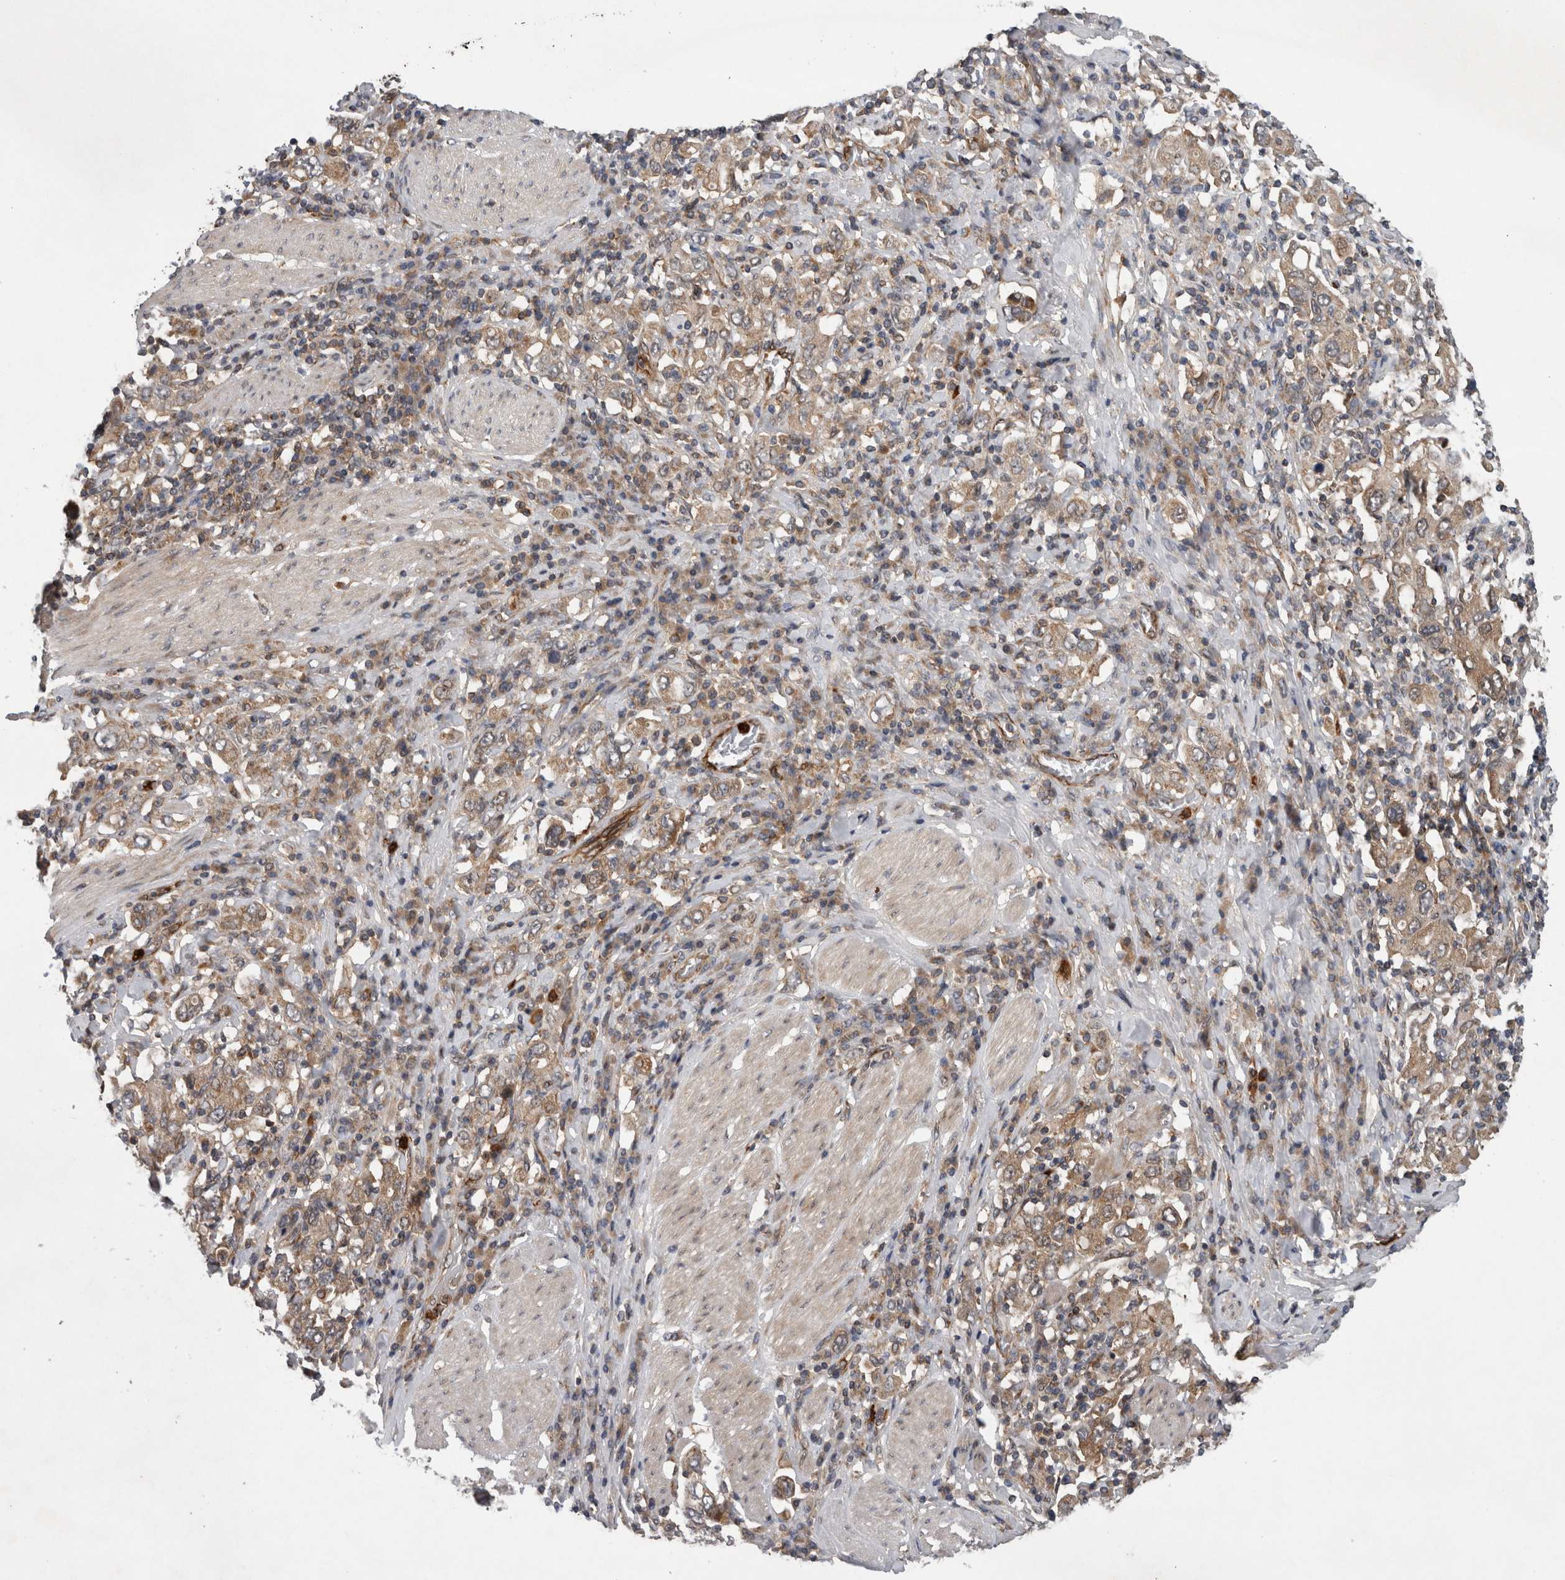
{"staining": {"intensity": "weak", "quantity": ">75%", "location": "cytoplasmic/membranous"}, "tissue": "stomach cancer", "cell_type": "Tumor cells", "image_type": "cancer", "snomed": [{"axis": "morphology", "description": "Adenocarcinoma, NOS"}, {"axis": "topography", "description": "Stomach, upper"}], "caption": "Immunohistochemistry histopathology image of neoplastic tissue: stomach cancer stained using immunohistochemistry (IHC) exhibits low levels of weak protein expression localized specifically in the cytoplasmic/membranous of tumor cells, appearing as a cytoplasmic/membranous brown color.", "gene": "PDCD2", "patient": {"sex": "male", "age": 62}}